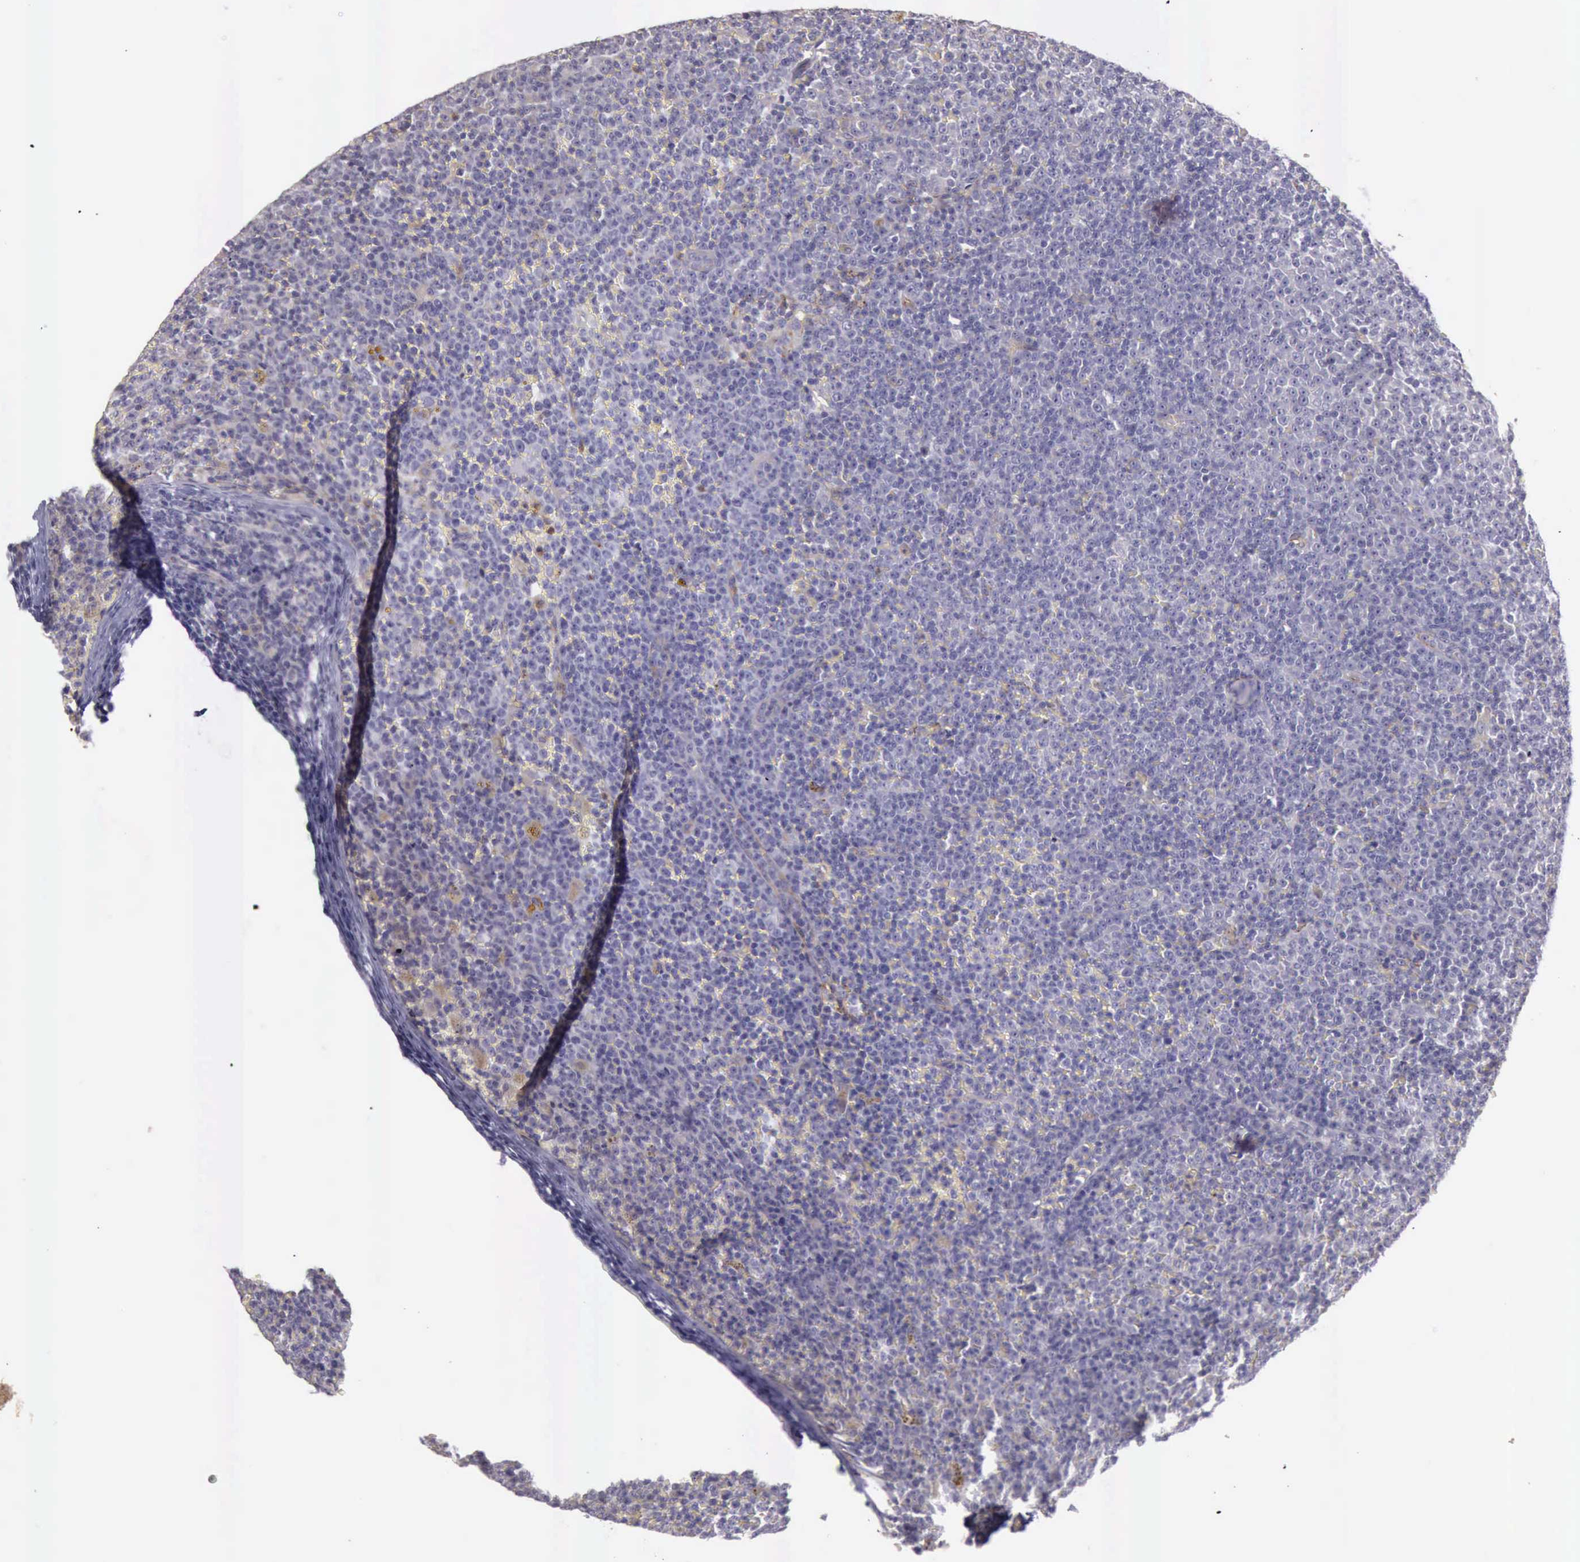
{"staining": {"intensity": "negative", "quantity": "none", "location": "none"}, "tissue": "lymphoma", "cell_type": "Tumor cells", "image_type": "cancer", "snomed": [{"axis": "morphology", "description": "Malignant lymphoma, non-Hodgkin's type, Low grade"}, {"axis": "topography", "description": "Lymph node"}], "caption": "Tumor cells are negative for brown protein staining in lymphoma.", "gene": "TCEANC", "patient": {"sex": "male", "age": 50}}